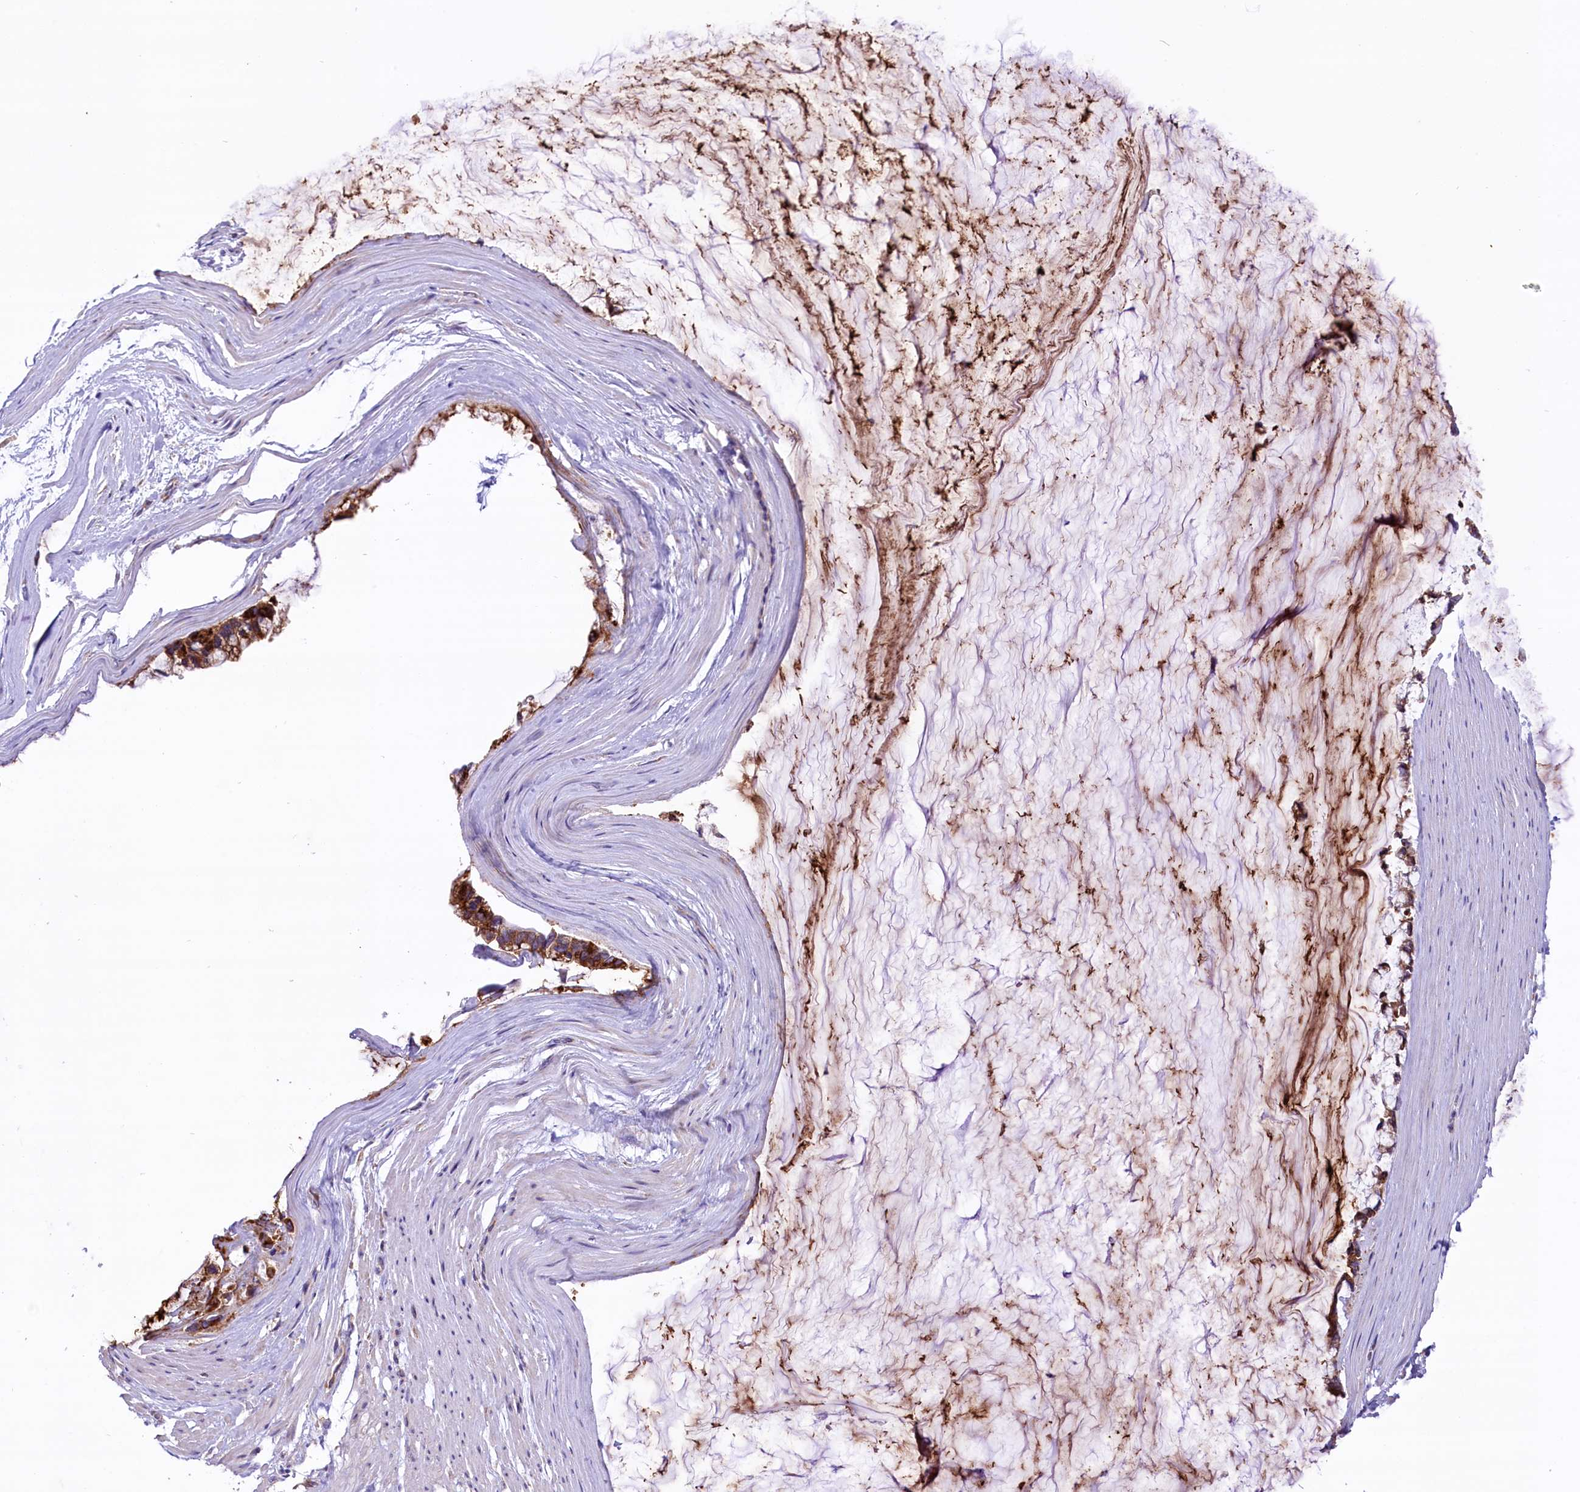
{"staining": {"intensity": "moderate", "quantity": ">75%", "location": "cytoplasmic/membranous"}, "tissue": "ovarian cancer", "cell_type": "Tumor cells", "image_type": "cancer", "snomed": [{"axis": "morphology", "description": "Cystadenocarcinoma, mucinous, NOS"}, {"axis": "topography", "description": "Ovary"}], "caption": "Ovarian cancer tissue shows moderate cytoplasmic/membranous staining in approximately >75% of tumor cells, visualized by immunohistochemistry. The protein of interest is stained brown, and the nuclei are stained in blue (DAB IHC with brightfield microscopy, high magnification).", "gene": "PTPRU", "patient": {"sex": "female", "age": 39}}